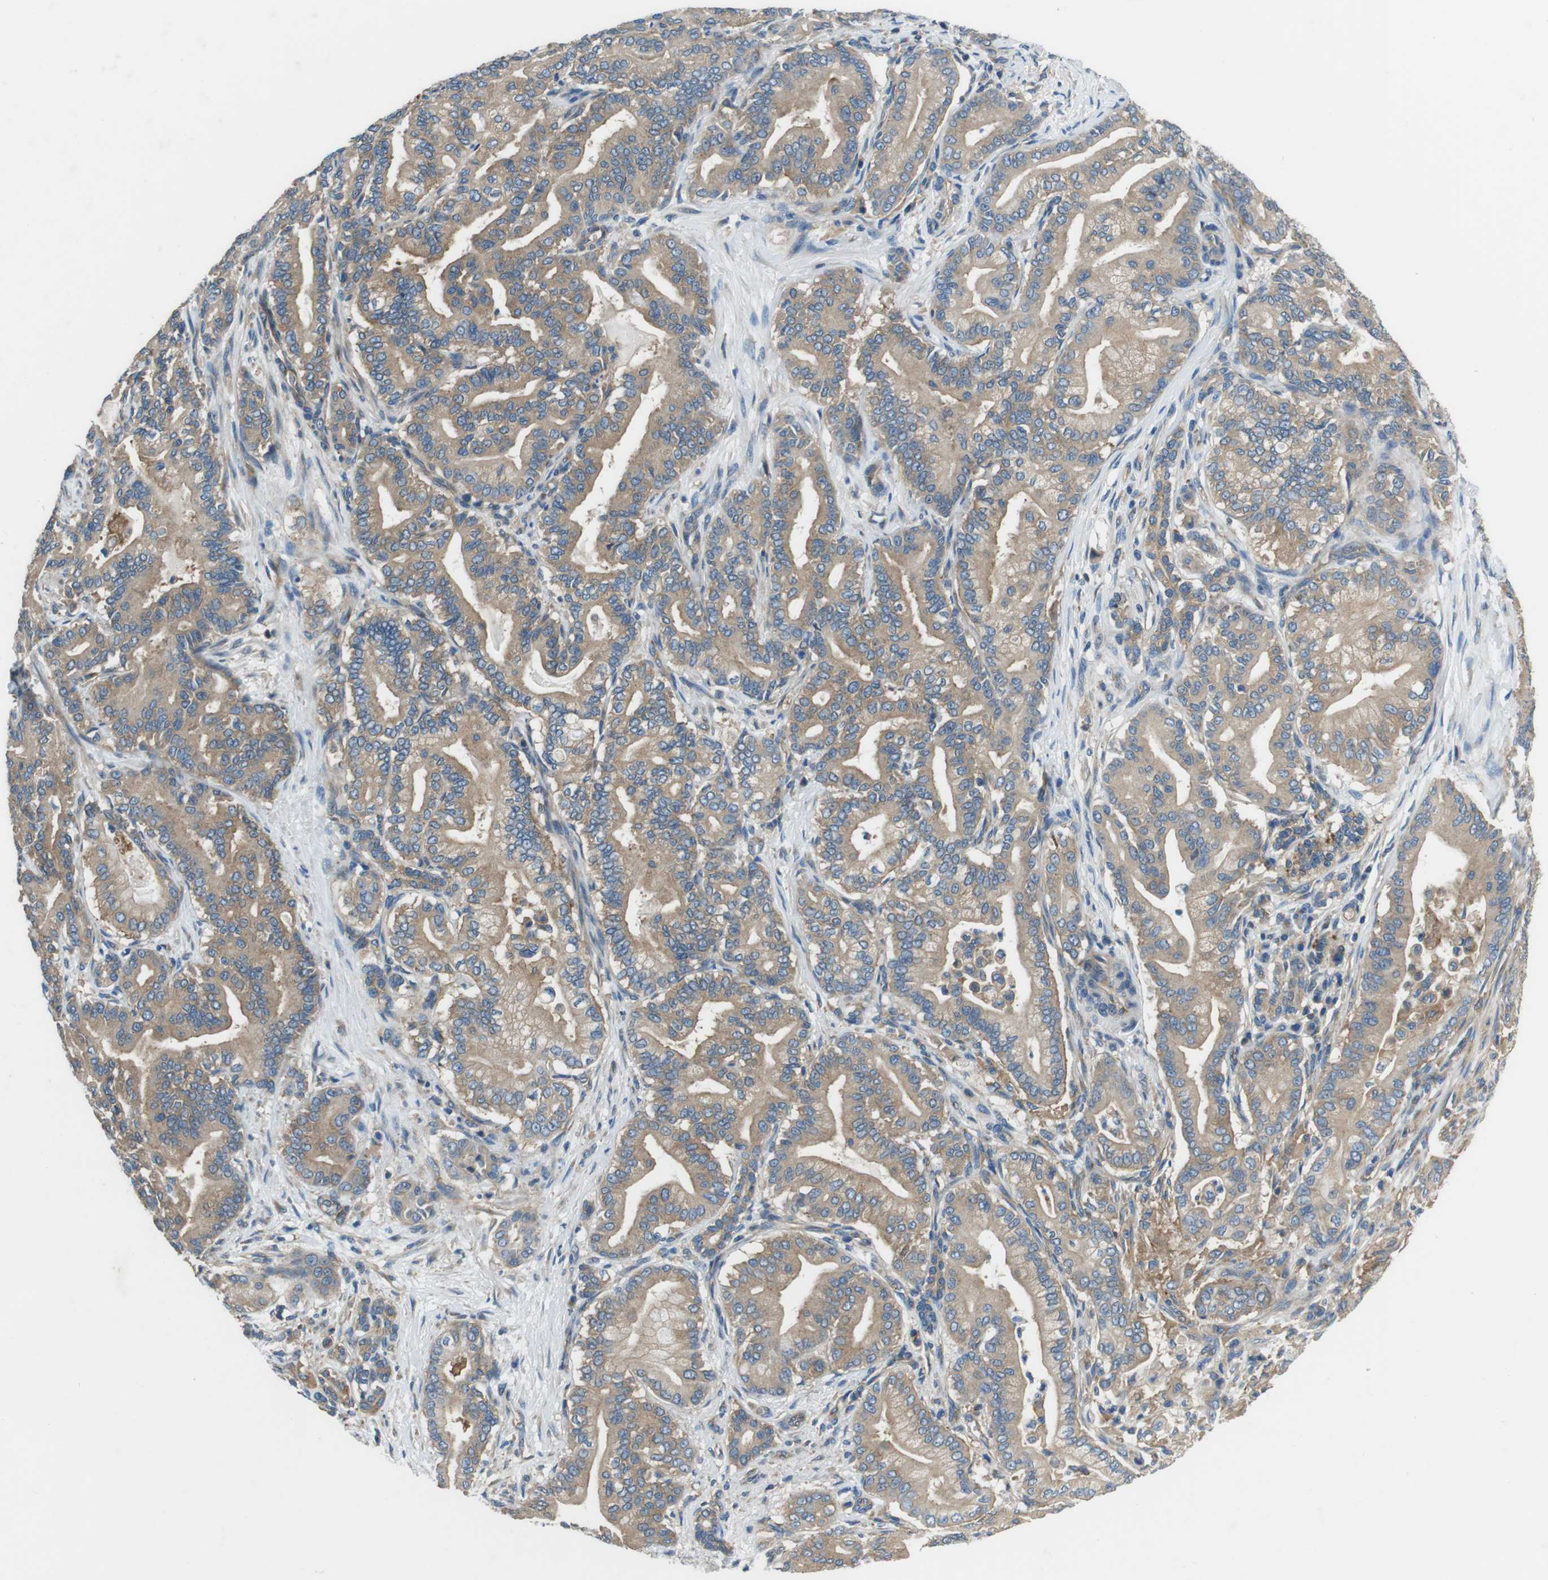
{"staining": {"intensity": "moderate", "quantity": ">75%", "location": "cytoplasmic/membranous"}, "tissue": "pancreatic cancer", "cell_type": "Tumor cells", "image_type": "cancer", "snomed": [{"axis": "morphology", "description": "Normal tissue, NOS"}, {"axis": "morphology", "description": "Adenocarcinoma, NOS"}, {"axis": "topography", "description": "Pancreas"}], "caption": "Human adenocarcinoma (pancreatic) stained with a protein marker exhibits moderate staining in tumor cells.", "gene": "DENND4C", "patient": {"sex": "male", "age": 63}}